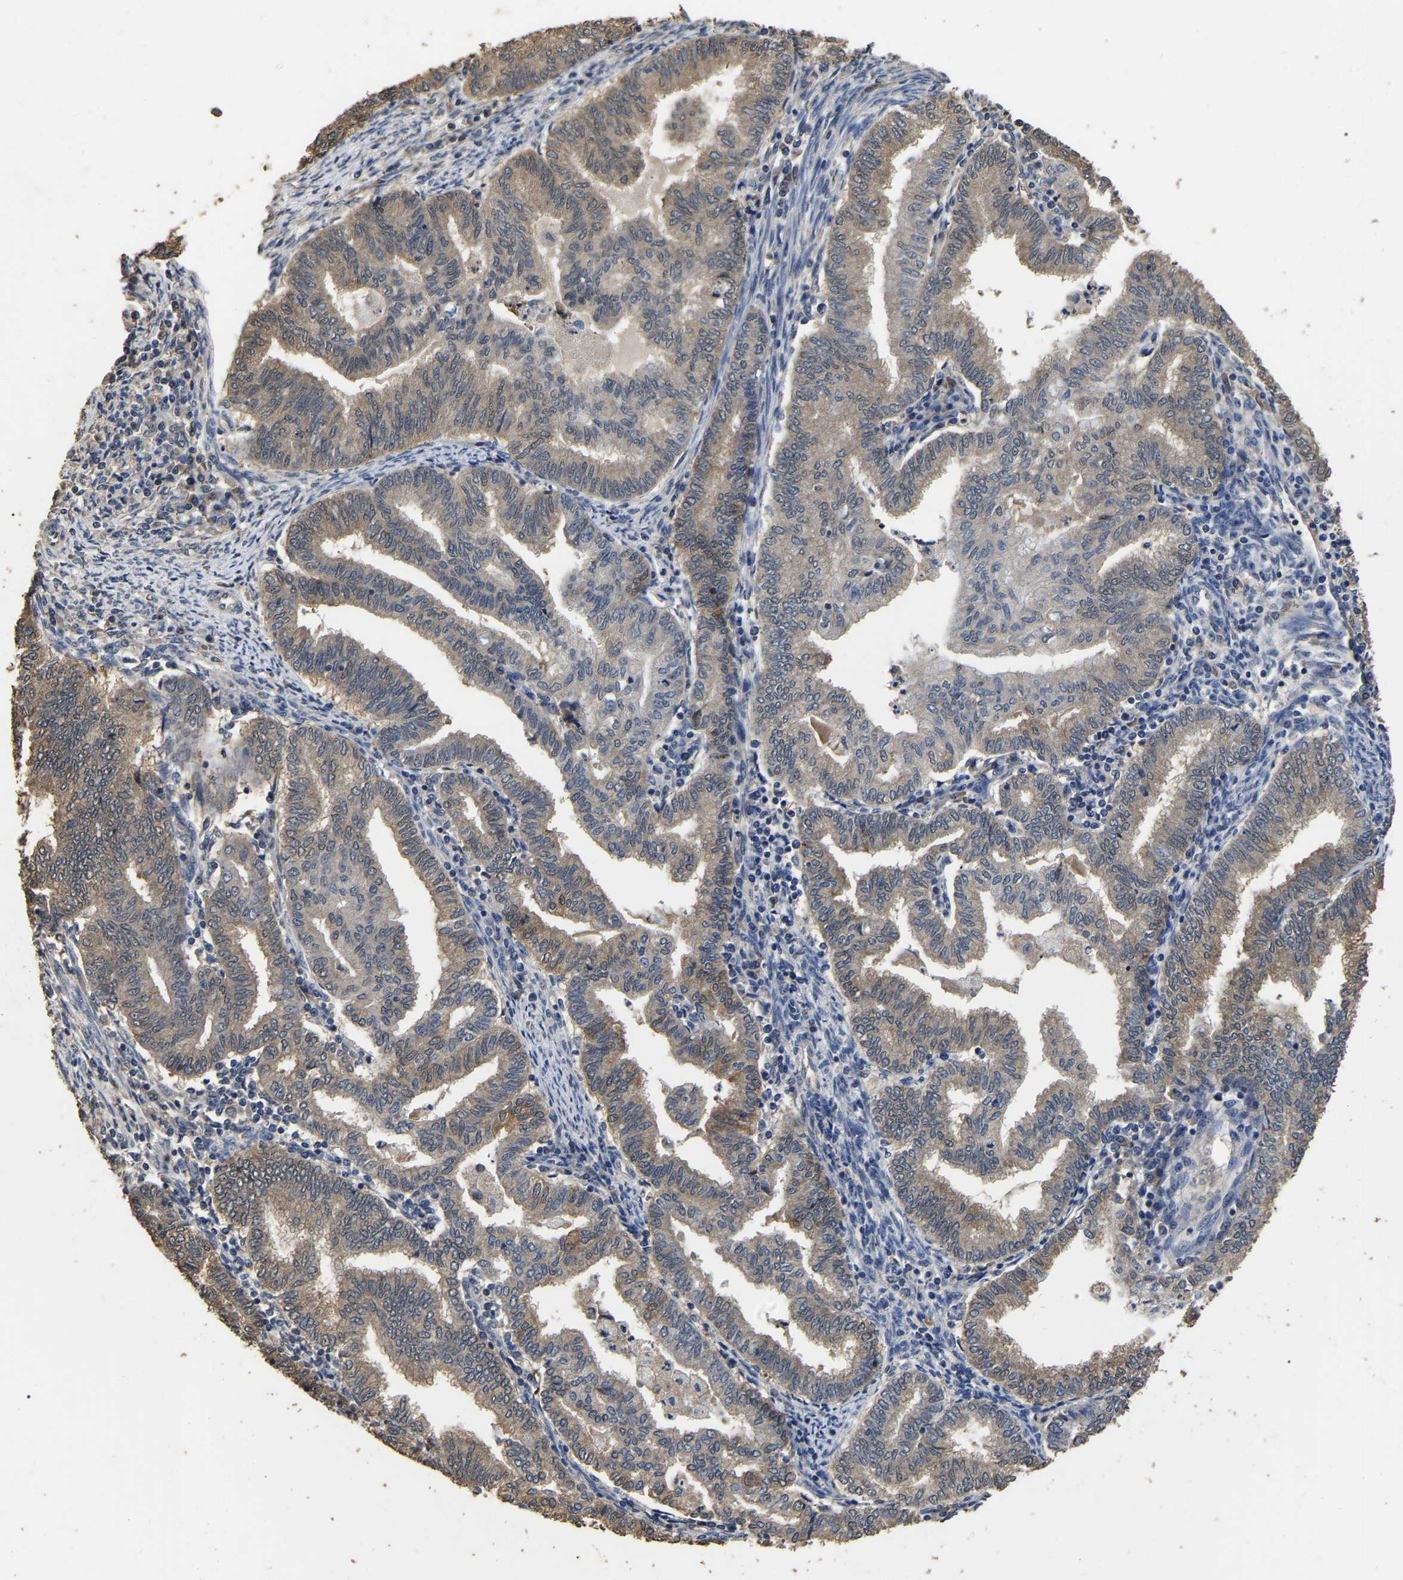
{"staining": {"intensity": "moderate", "quantity": ">75%", "location": "cytoplasmic/membranous"}, "tissue": "endometrial cancer", "cell_type": "Tumor cells", "image_type": "cancer", "snomed": [{"axis": "morphology", "description": "Polyp, NOS"}, {"axis": "morphology", "description": "Adenocarcinoma, NOS"}, {"axis": "morphology", "description": "Adenoma, NOS"}, {"axis": "topography", "description": "Endometrium"}], "caption": "Brown immunohistochemical staining in human adenoma (endometrial) exhibits moderate cytoplasmic/membranous expression in approximately >75% of tumor cells.", "gene": "STK32C", "patient": {"sex": "female", "age": 79}}